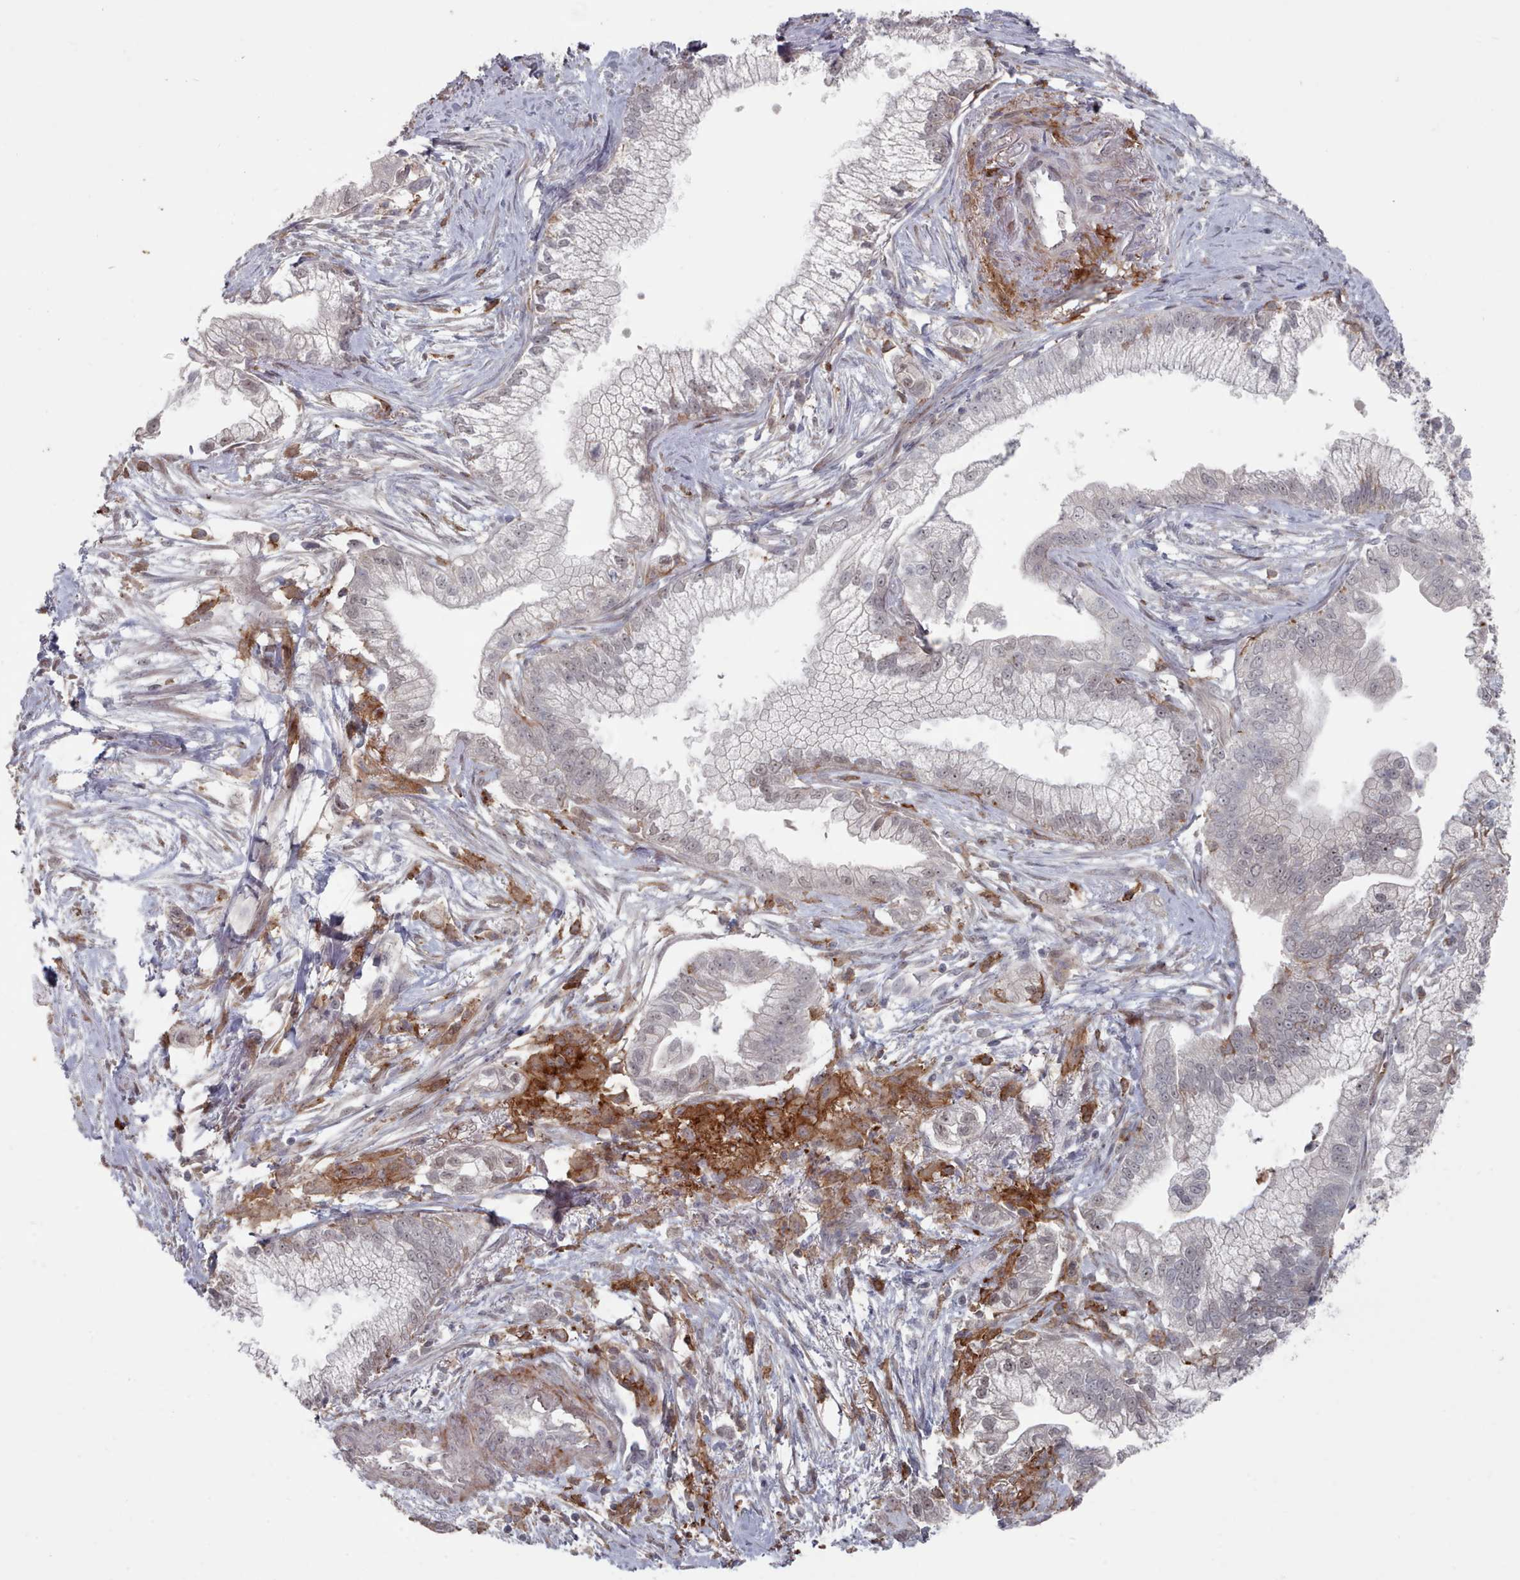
{"staining": {"intensity": "negative", "quantity": "none", "location": "none"}, "tissue": "pancreatic cancer", "cell_type": "Tumor cells", "image_type": "cancer", "snomed": [{"axis": "morphology", "description": "Adenocarcinoma, NOS"}, {"axis": "topography", "description": "Pancreas"}], "caption": "The micrograph shows no significant positivity in tumor cells of pancreatic adenocarcinoma.", "gene": "COL8A2", "patient": {"sex": "male", "age": 70}}